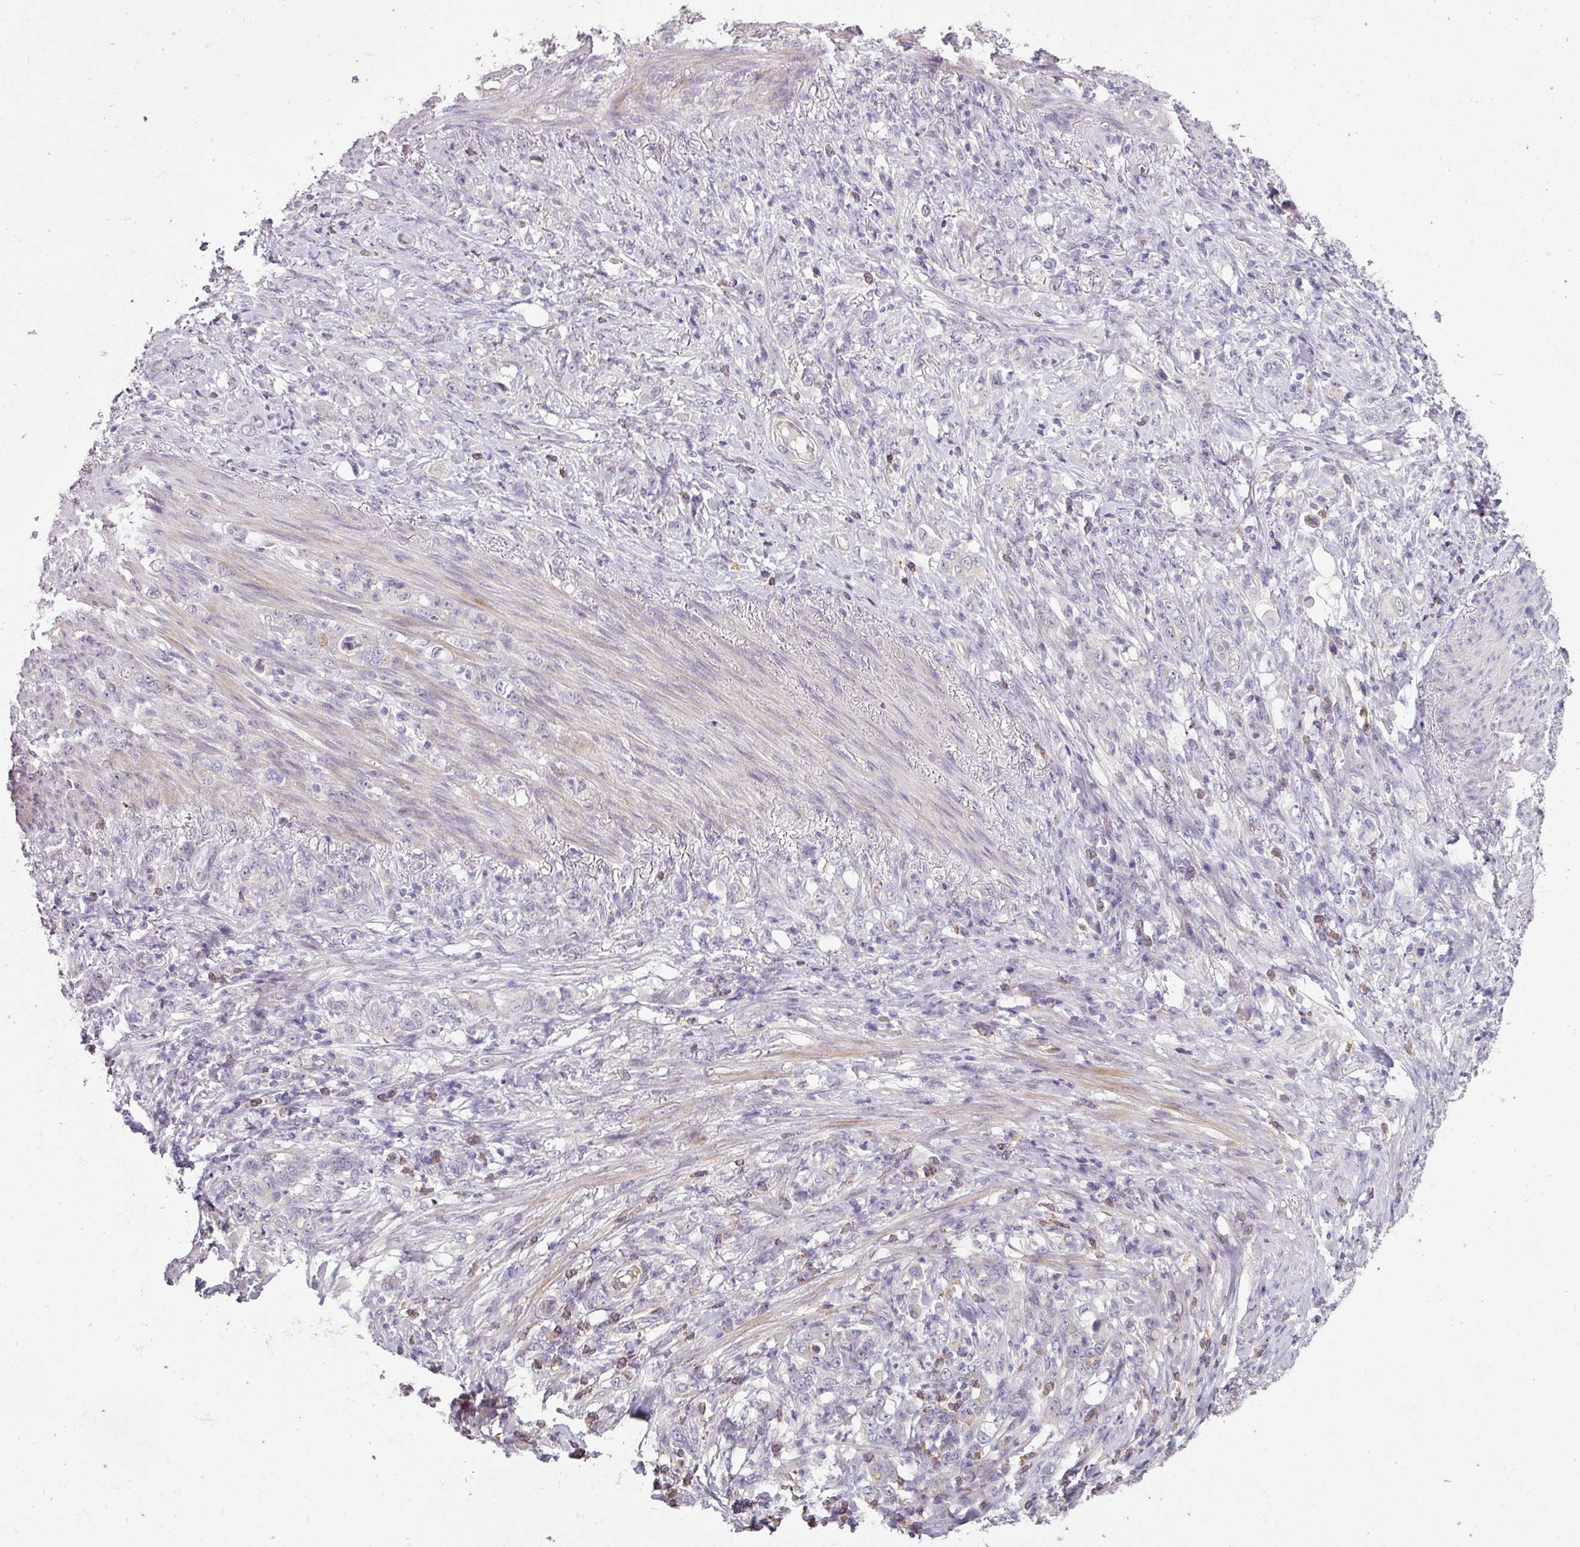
{"staining": {"intensity": "negative", "quantity": "none", "location": "none"}, "tissue": "stomach cancer", "cell_type": "Tumor cells", "image_type": "cancer", "snomed": [{"axis": "morphology", "description": "Adenocarcinoma, NOS"}, {"axis": "topography", "description": "Stomach"}], "caption": "This is an IHC micrograph of human adenocarcinoma (stomach). There is no positivity in tumor cells.", "gene": "FHAD1", "patient": {"sex": "female", "age": 79}}